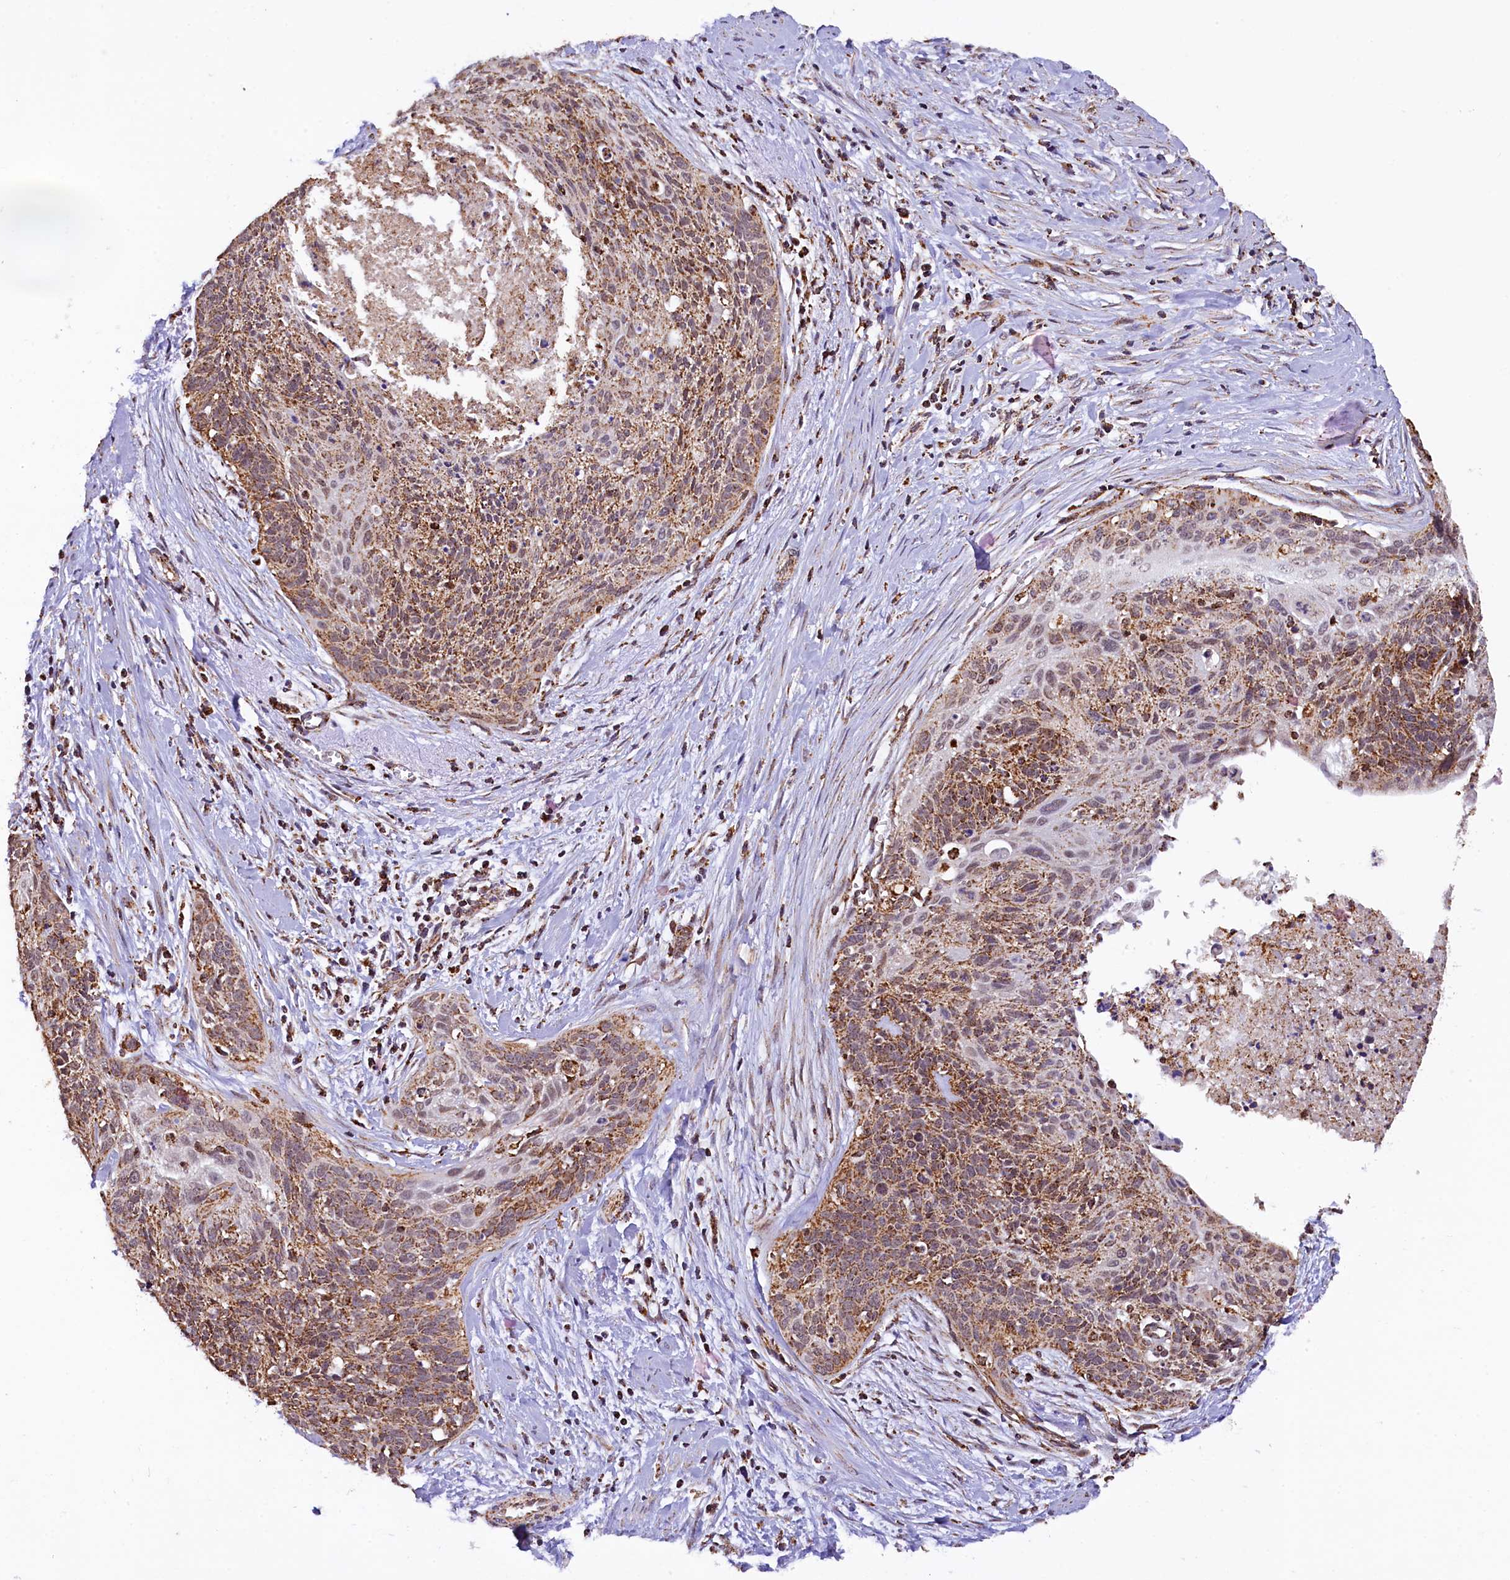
{"staining": {"intensity": "moderate", "quantity": "25%-75%", "location": "cytoplasmic/membranous"}, "tissue": "cervical cancer", "cell_type": "Tumor cells", "image_type": "cancer", "snomed": [{"axis": "morphology", "description": "Squamous cell carcinoma, NOS"}, {"axis": "topography", "description": "Cervix"}], "caption": "Immunohistochemistry histopathology image of neoplastic tissue: human cervical squamous cell carcinoma stained using immunohistochemistry displays medium levels of moderate protein expression localized specifically in the cytoplasmic/membranous of tumor cells, appearing as a cytoplasmic/membranous brown color.", "gene": "KLC2", "patient": {"sex": "female", "age": 55}}